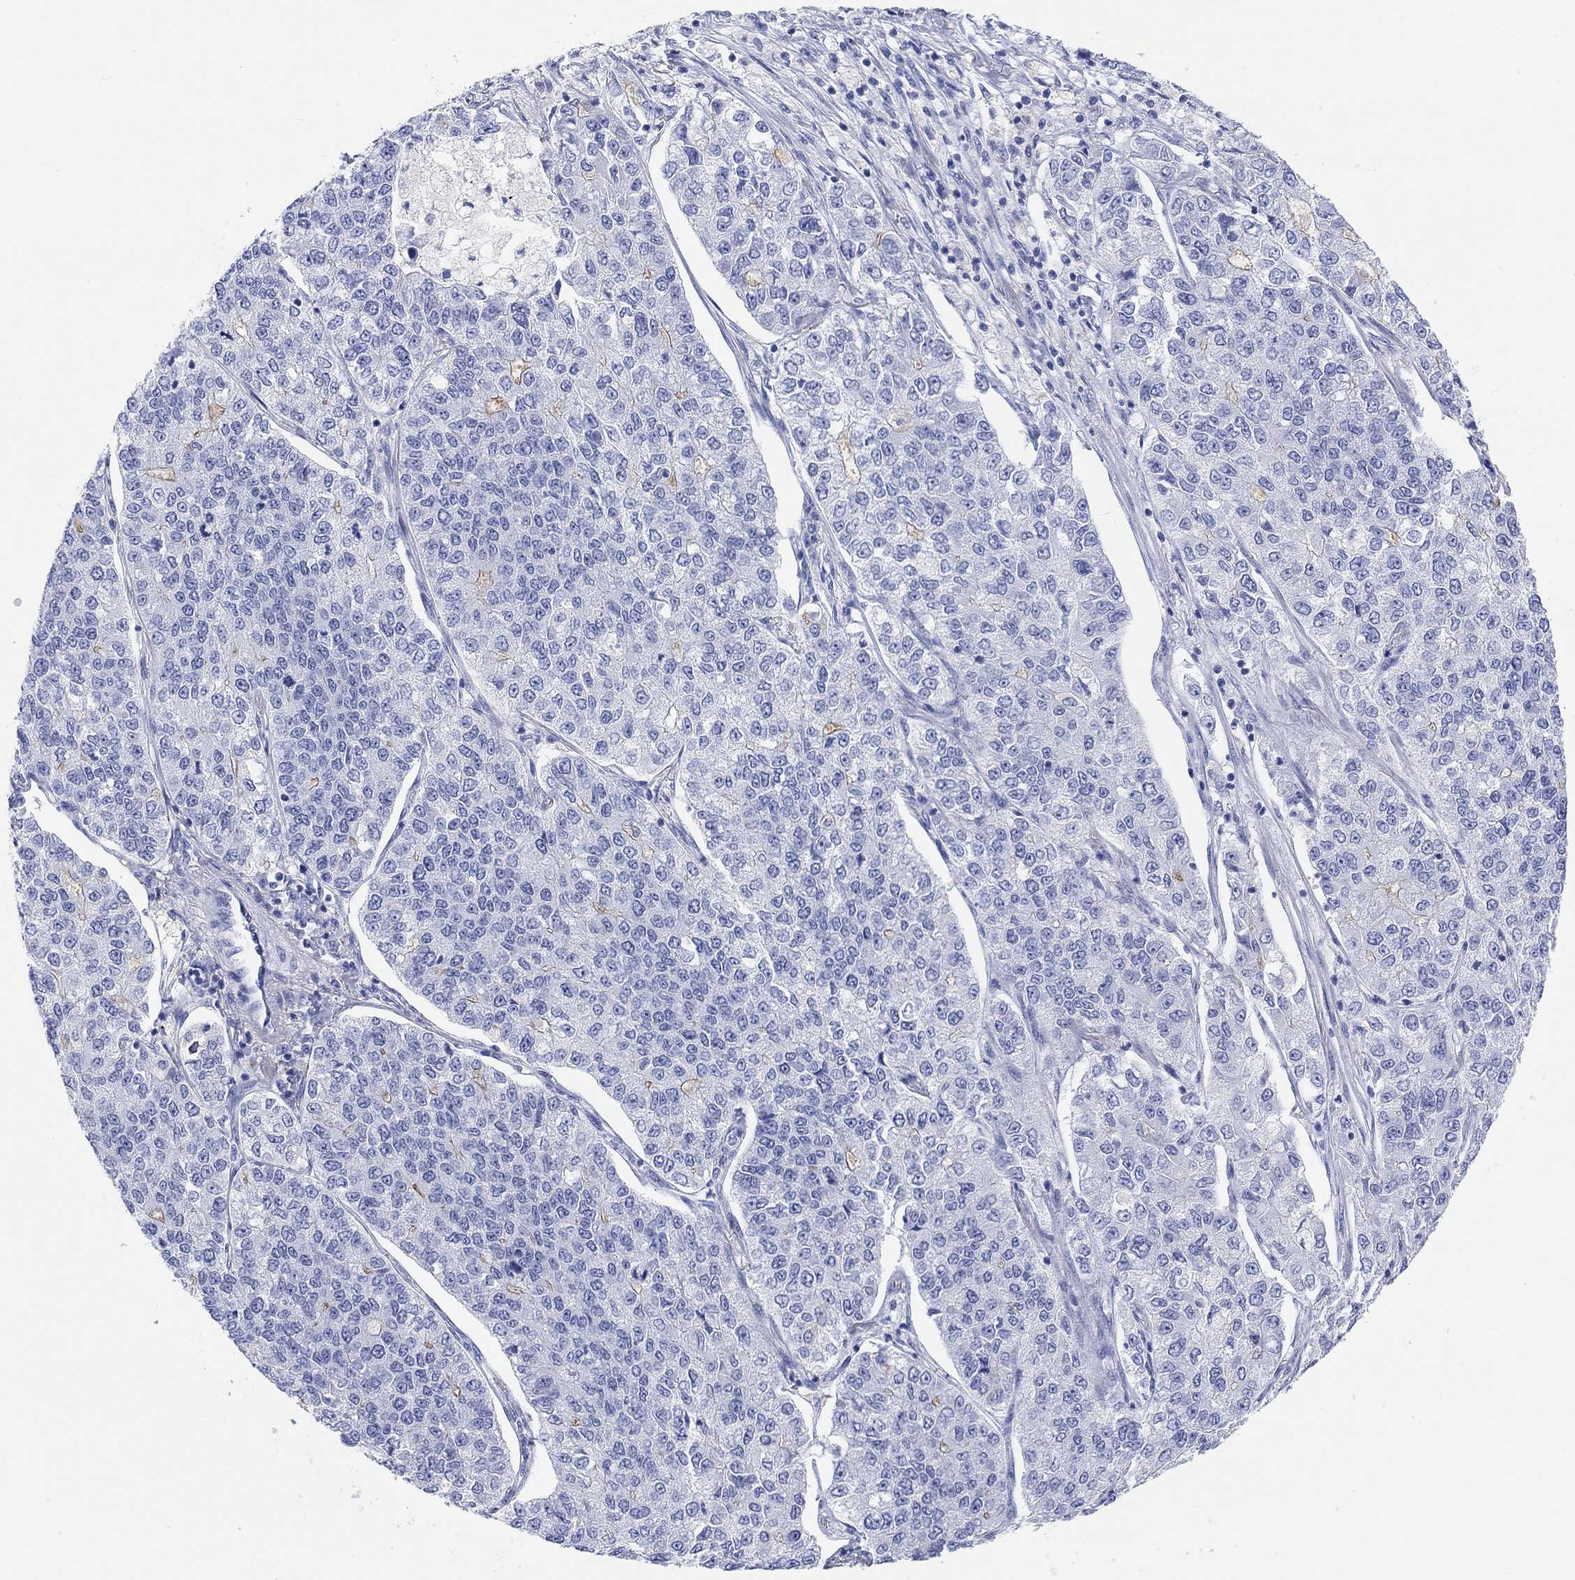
{"staining": {"intensity": "weak", "quantity": "<25%", "location": "cytoplasmic/membranous"}, "tissue": "lung cancer", "cell_type": "Tumor cells", "image_type": "cancer", "snomed": [{"axis": "morphology", "description": "Adenocarcinoma, NOS"}, {"axis": "topography", "description": "Lung"}], "caption": "Immunohistochemistry of lung adenocarcinoma shows no expression in tumor cells. Brightfield microscopy of immunohistochemistry (IHC) stained with DAB (3,3'-diaminobenzidine) (brown) and hematoxylin (blue), captured at high magnification.", "gene": "XIRP2", "patient": {"sex": "male", "age": 49}}